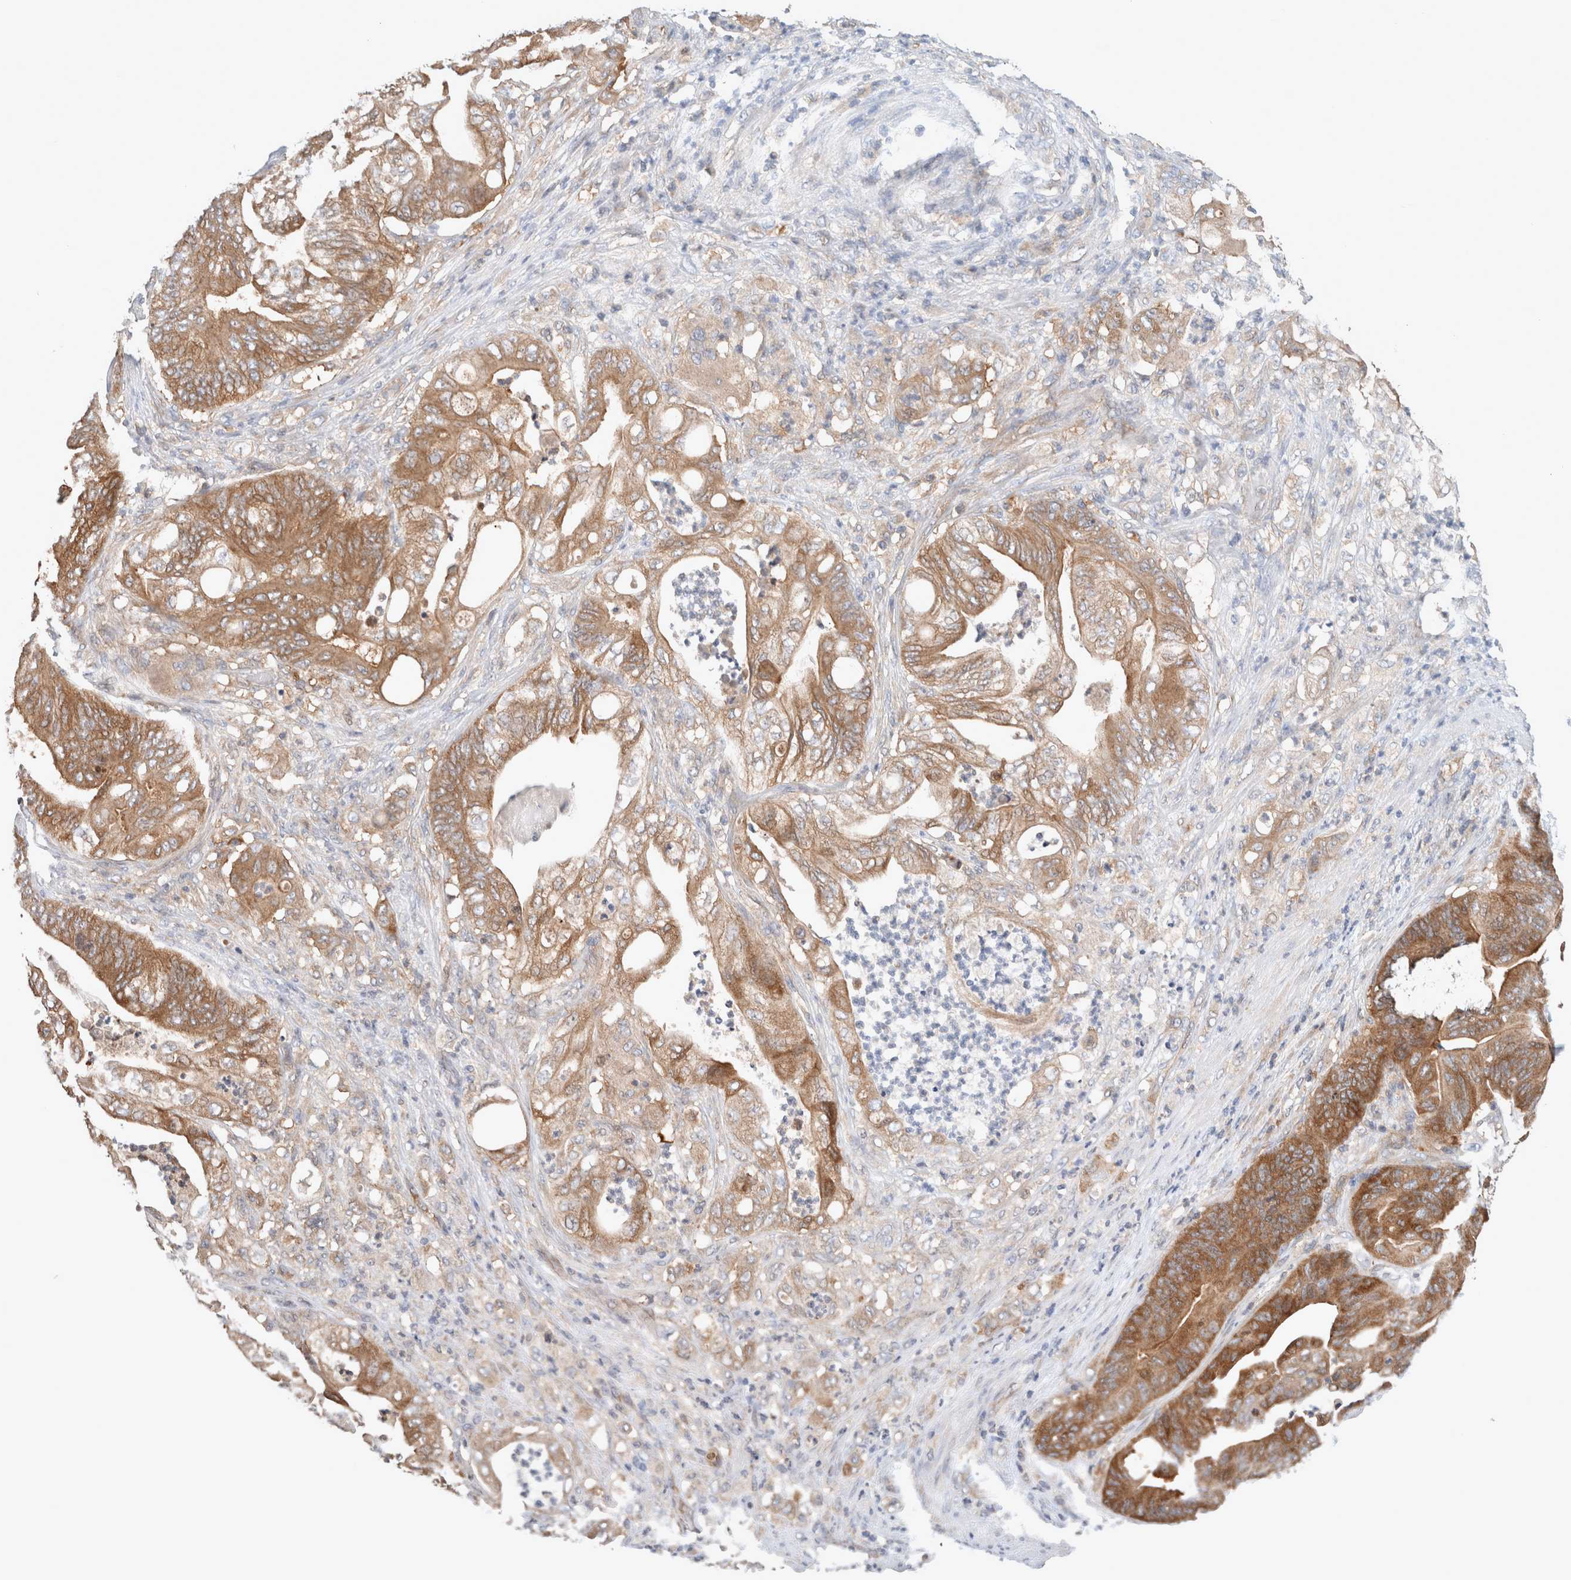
{"staining": {"intensity": "moderate", "quantity": ">75%", "location": "cytoplasmic/membranous"}, "tissue": "stomach cancer", "cell_type": "Tumor cells", "image_type": "cancer", "snomed": [{"axis": "morphology", "description": "Adenocarcinoma, NOS"}, {"axis": "topography", "description": "Stomach"}], "caption": "Protein staining reveals moderate cytoplasmic/membranous staining in approximately >75% of tumor cells in adenocarcinoma (stomach). (DAB (3,3'-diaminobenzidine) = brown stain, brightfield microscopy at high magnification).", "gene": "XPNPEP1", "patient": {"sex": "female", "age": 73}}